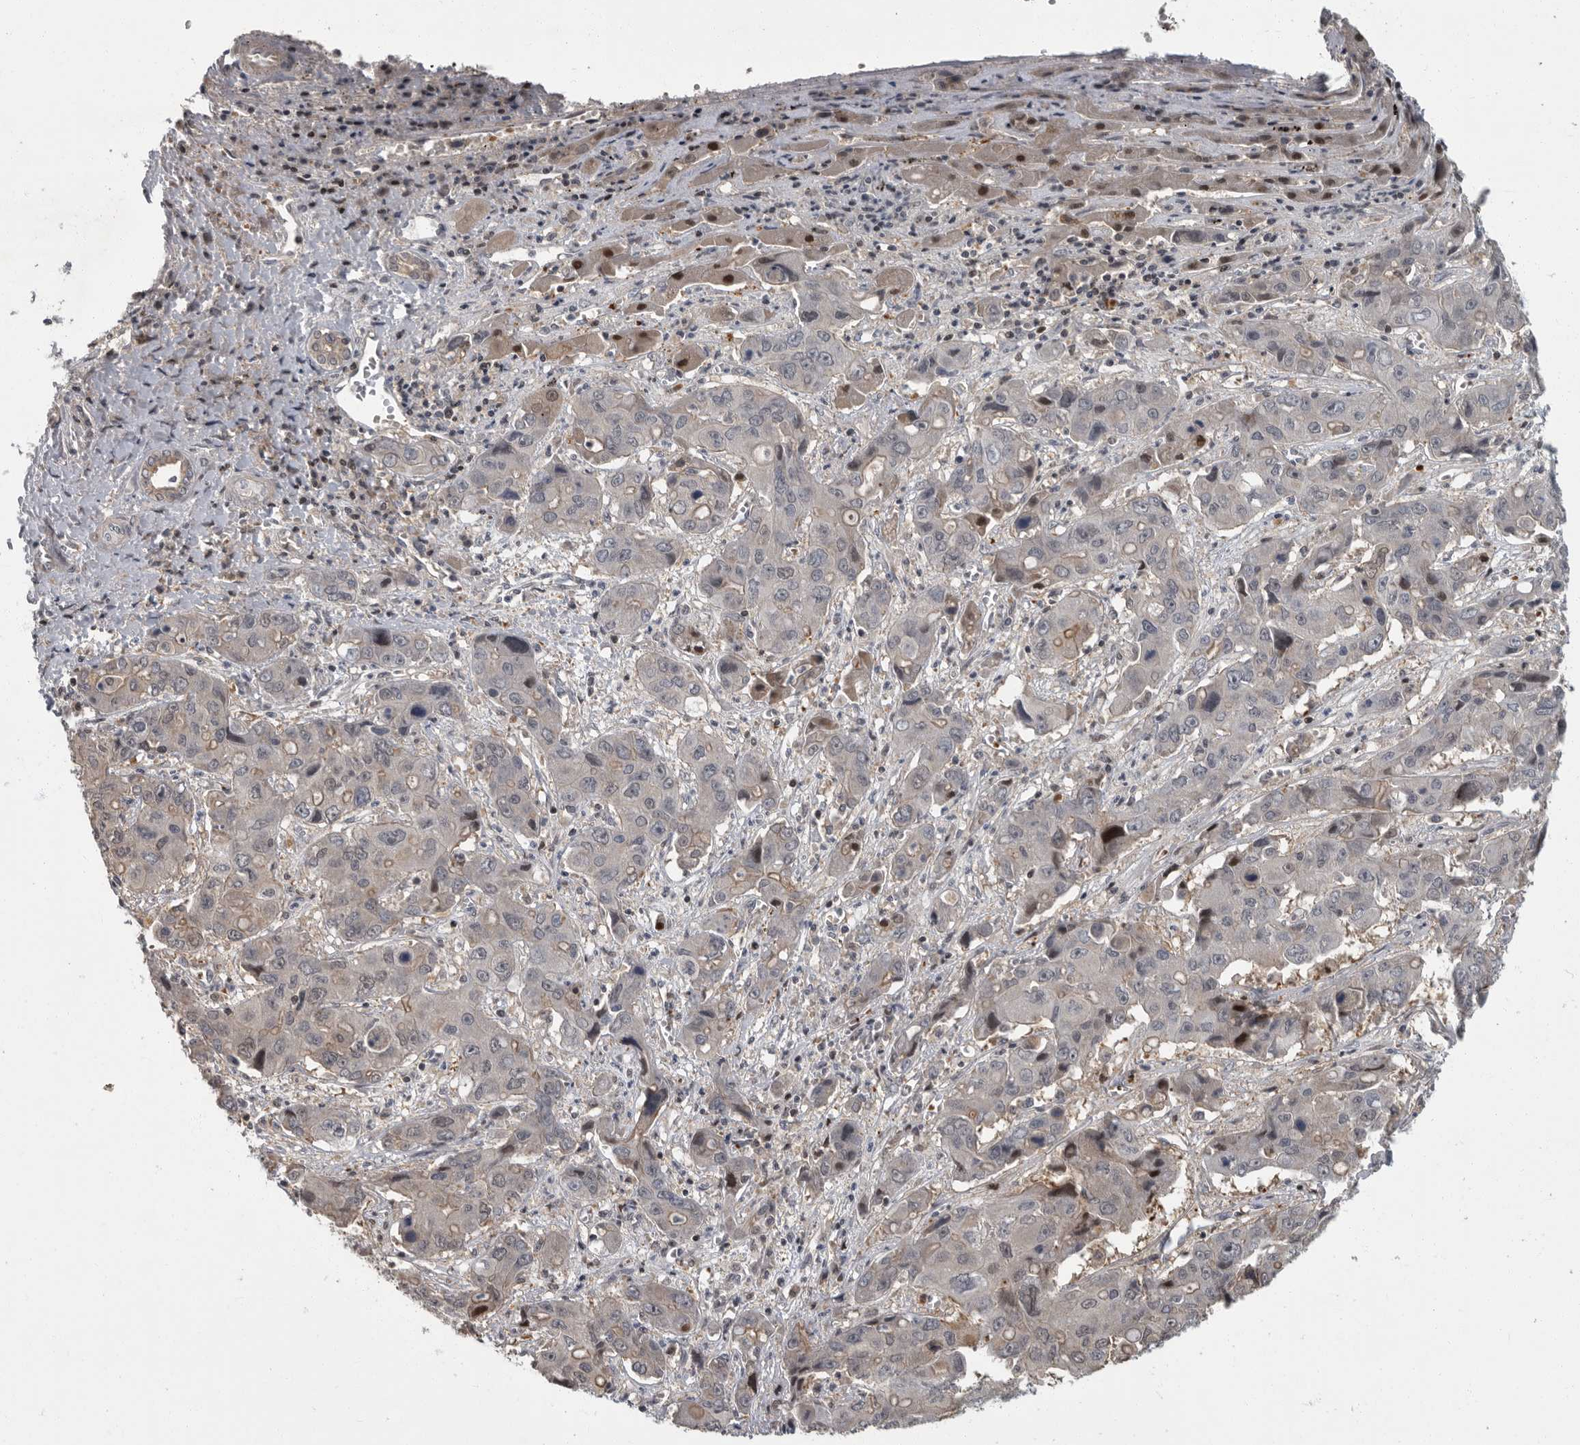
{"staining": {"intensity": "negative", "quantity": "none", "location": "none"}, "tissue": "liver cancer", "cell_type": "Tumor cells", "image_type": "cancer", "snomed": [{"axis": "morphology", "description": "Cholangiocarcinoma"}, {"axis": "topography", "description": "Liver"}], "caption": "DAB immunohistochemical staining of liver cancer (cholangiocarcinoma) exhibits no significant expression in tumor cells. (DAB IHC with hematoxylin counter stain).", "gene": "PDE7A", "patient": {"sex": "male", "age": 67}}